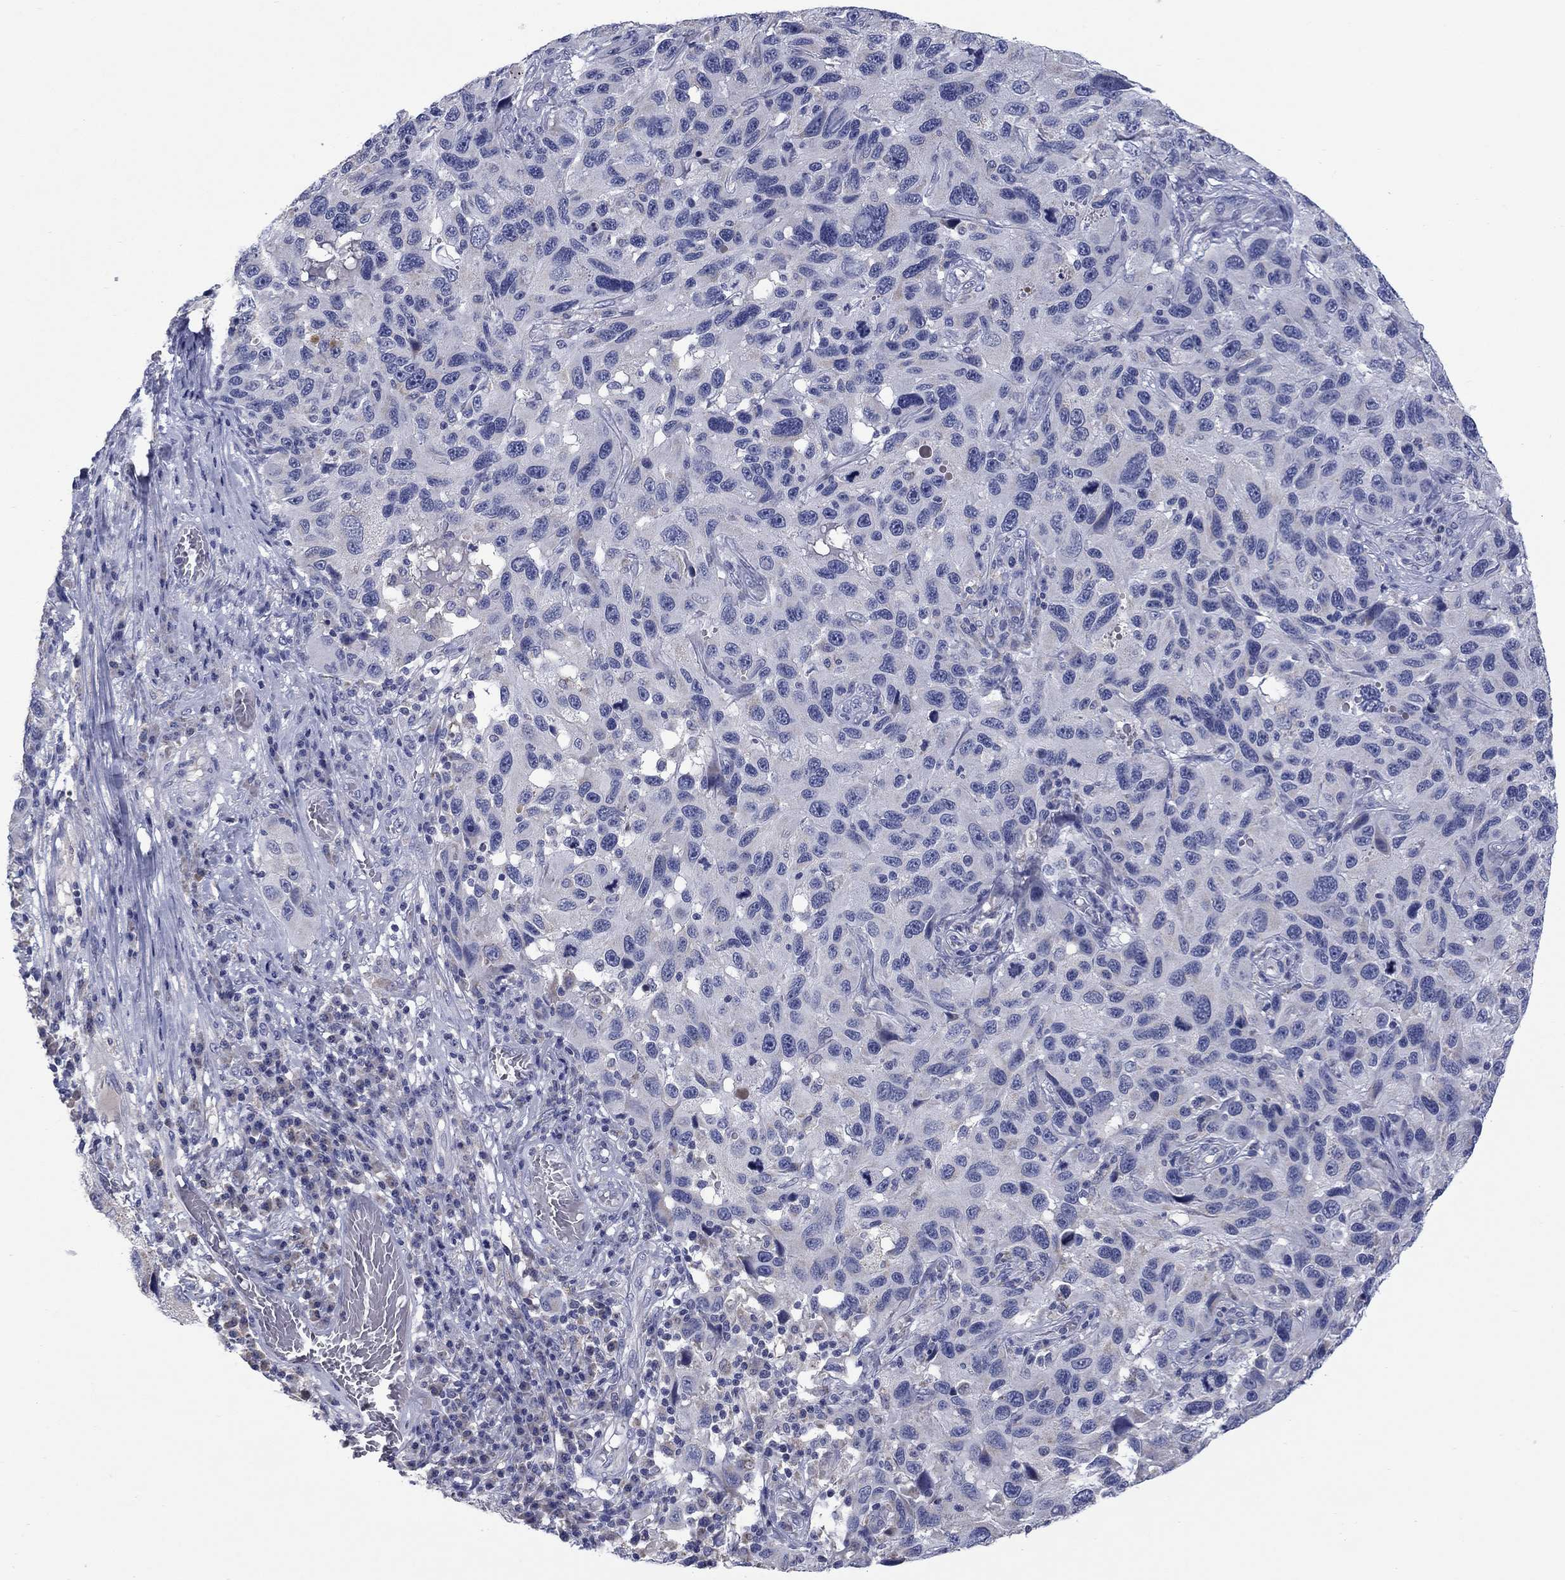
{"staining": {"intensity": "negative", "quantity": "none", "location": "none"}, "tissue": "melanoma", "cell_type": "Tumor cells", "image_type": "cancer", "snomed": [{"axis": "morphology", "description": "Malignant melanoma, NOS"}, {"axis": "topography", "description": "Skin"}], "caption": "The micrograph displays no significant staining in tumor cells of melanoma.", "gene": "FRK", "patient": {"sex": "male", "age": 53}}